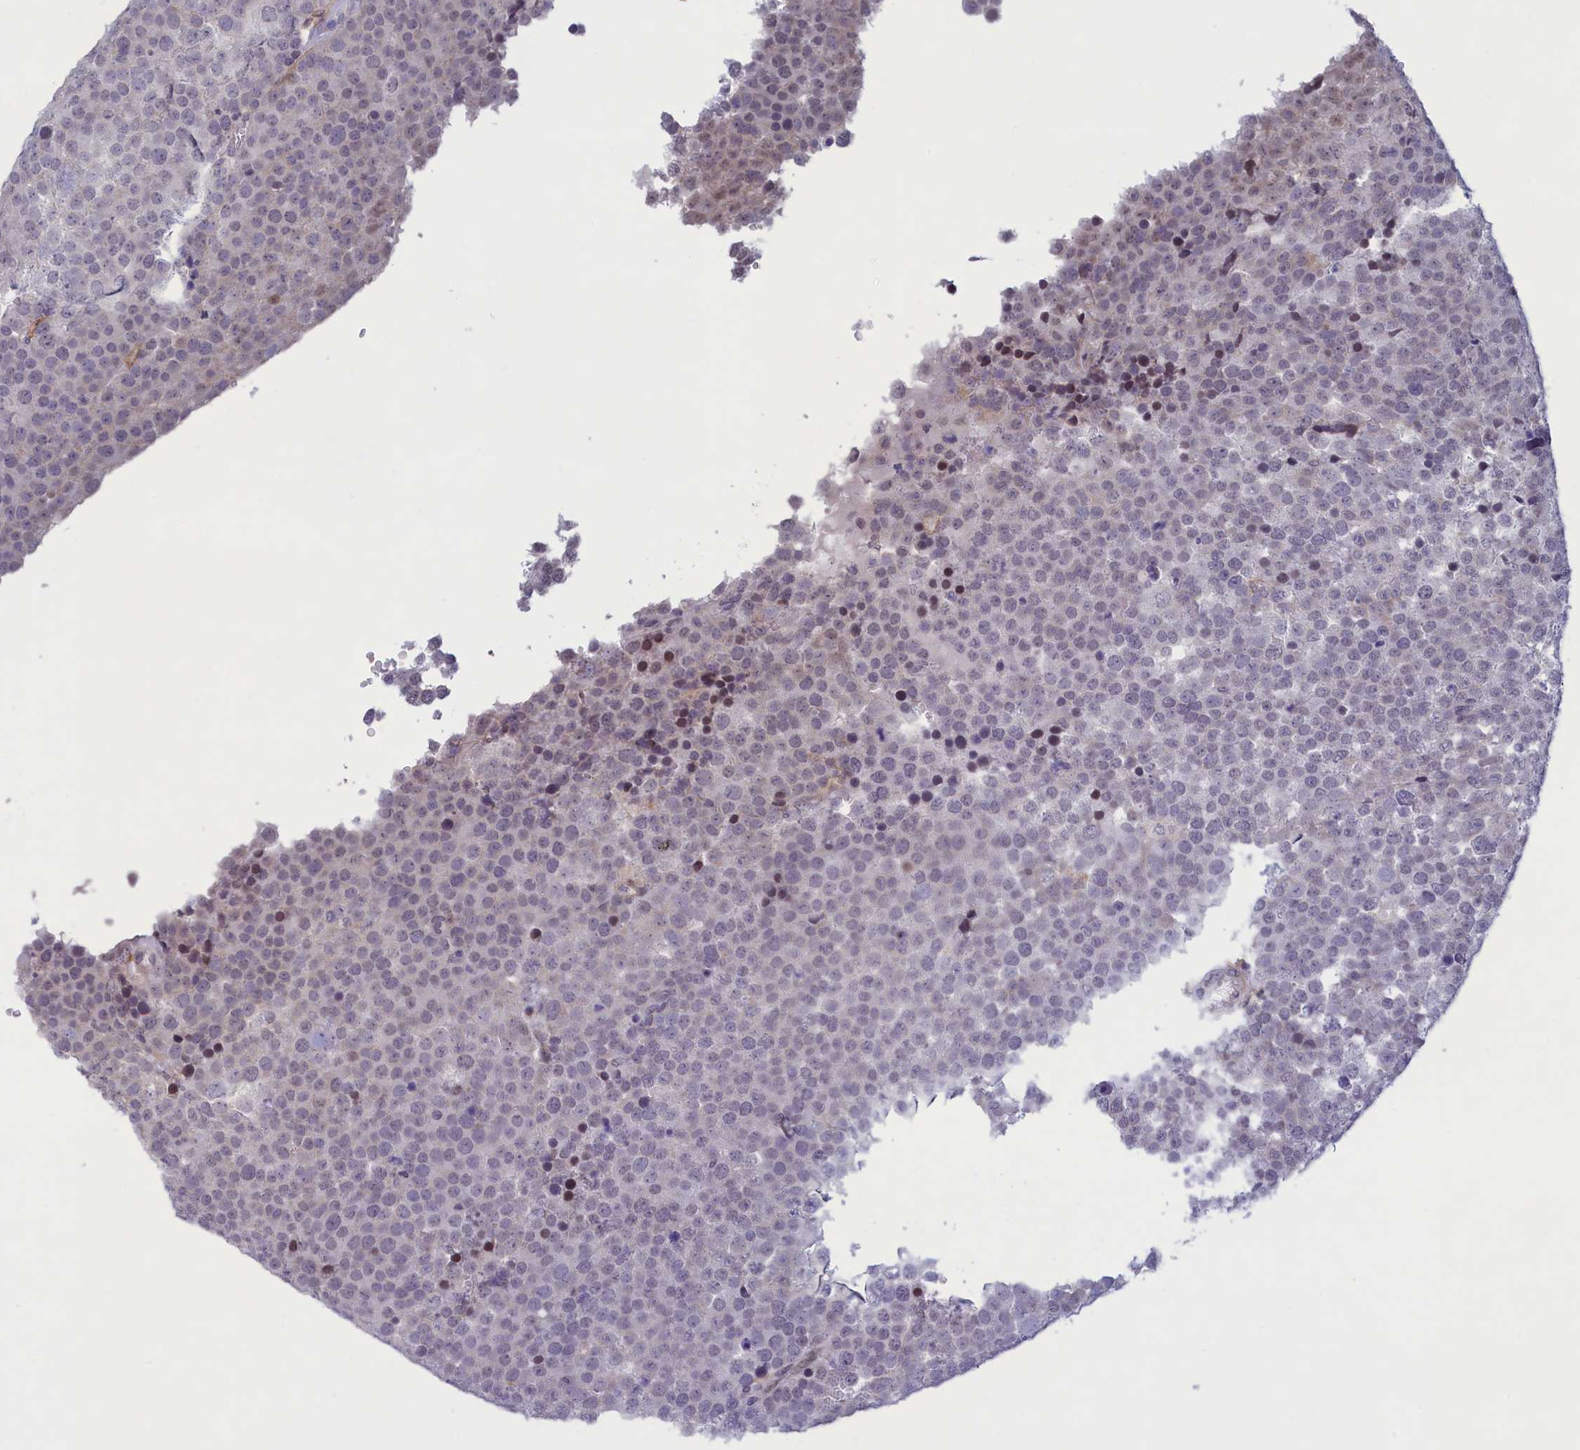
{"staining": {"intensity": "negative", "quantity": "none", "location": "none"}, "tissue": "testis cancer", "cell_type": "Tumor cells", "image_type": "cancer", "snomed": [{"axis": "morphology", "description": "Seminoma, NOS"}, {"axis": "topography", "description": "Testis"}], "caption": "Tumor cells are negative for protein expression in human testis cancer (seminoma).", "gene": "CORO2A", "patient": {"sex": "male", "age": 71}}